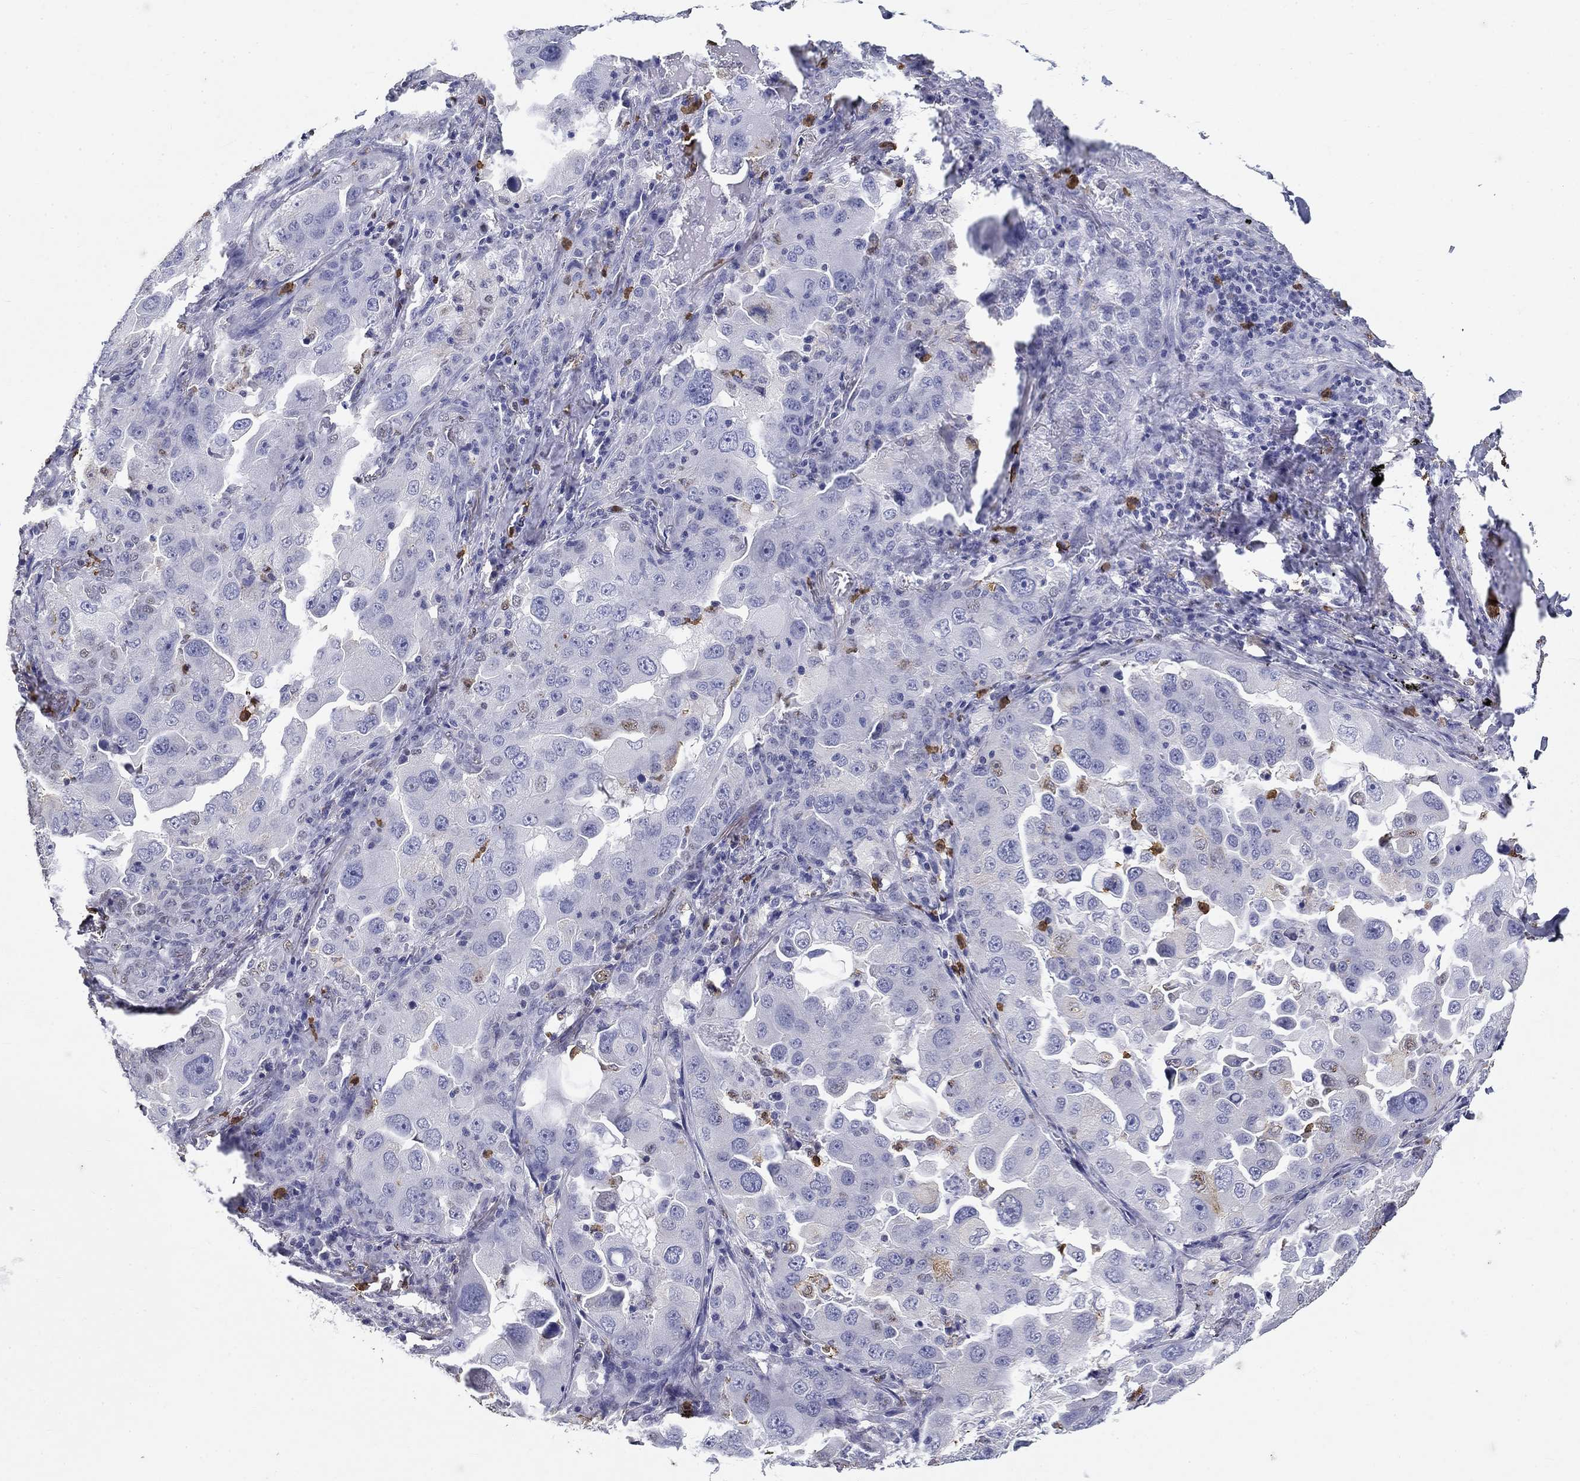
{"staining": {"intensity": "negative", "quantity": "none", "location": "none"}, "tissue": "lung cancer", "cell_type": "Tumor cells", "image_type": "cancer", "snomed": [{"axis": "morphology", "description": "Adenocarcinoma, NOS"}, {"axis": "topography", "description": "Lung"}], "caption": "Tumor cells show no significant expression in adenocarcinoma (lung). (Stains: DAB immunohistochemistry with hematoxylin counter stain, Microscopy: brightfield microscopy at high magnification).", "gene": "IGSF8", "patient": {"sex": "female", "age": 61}}